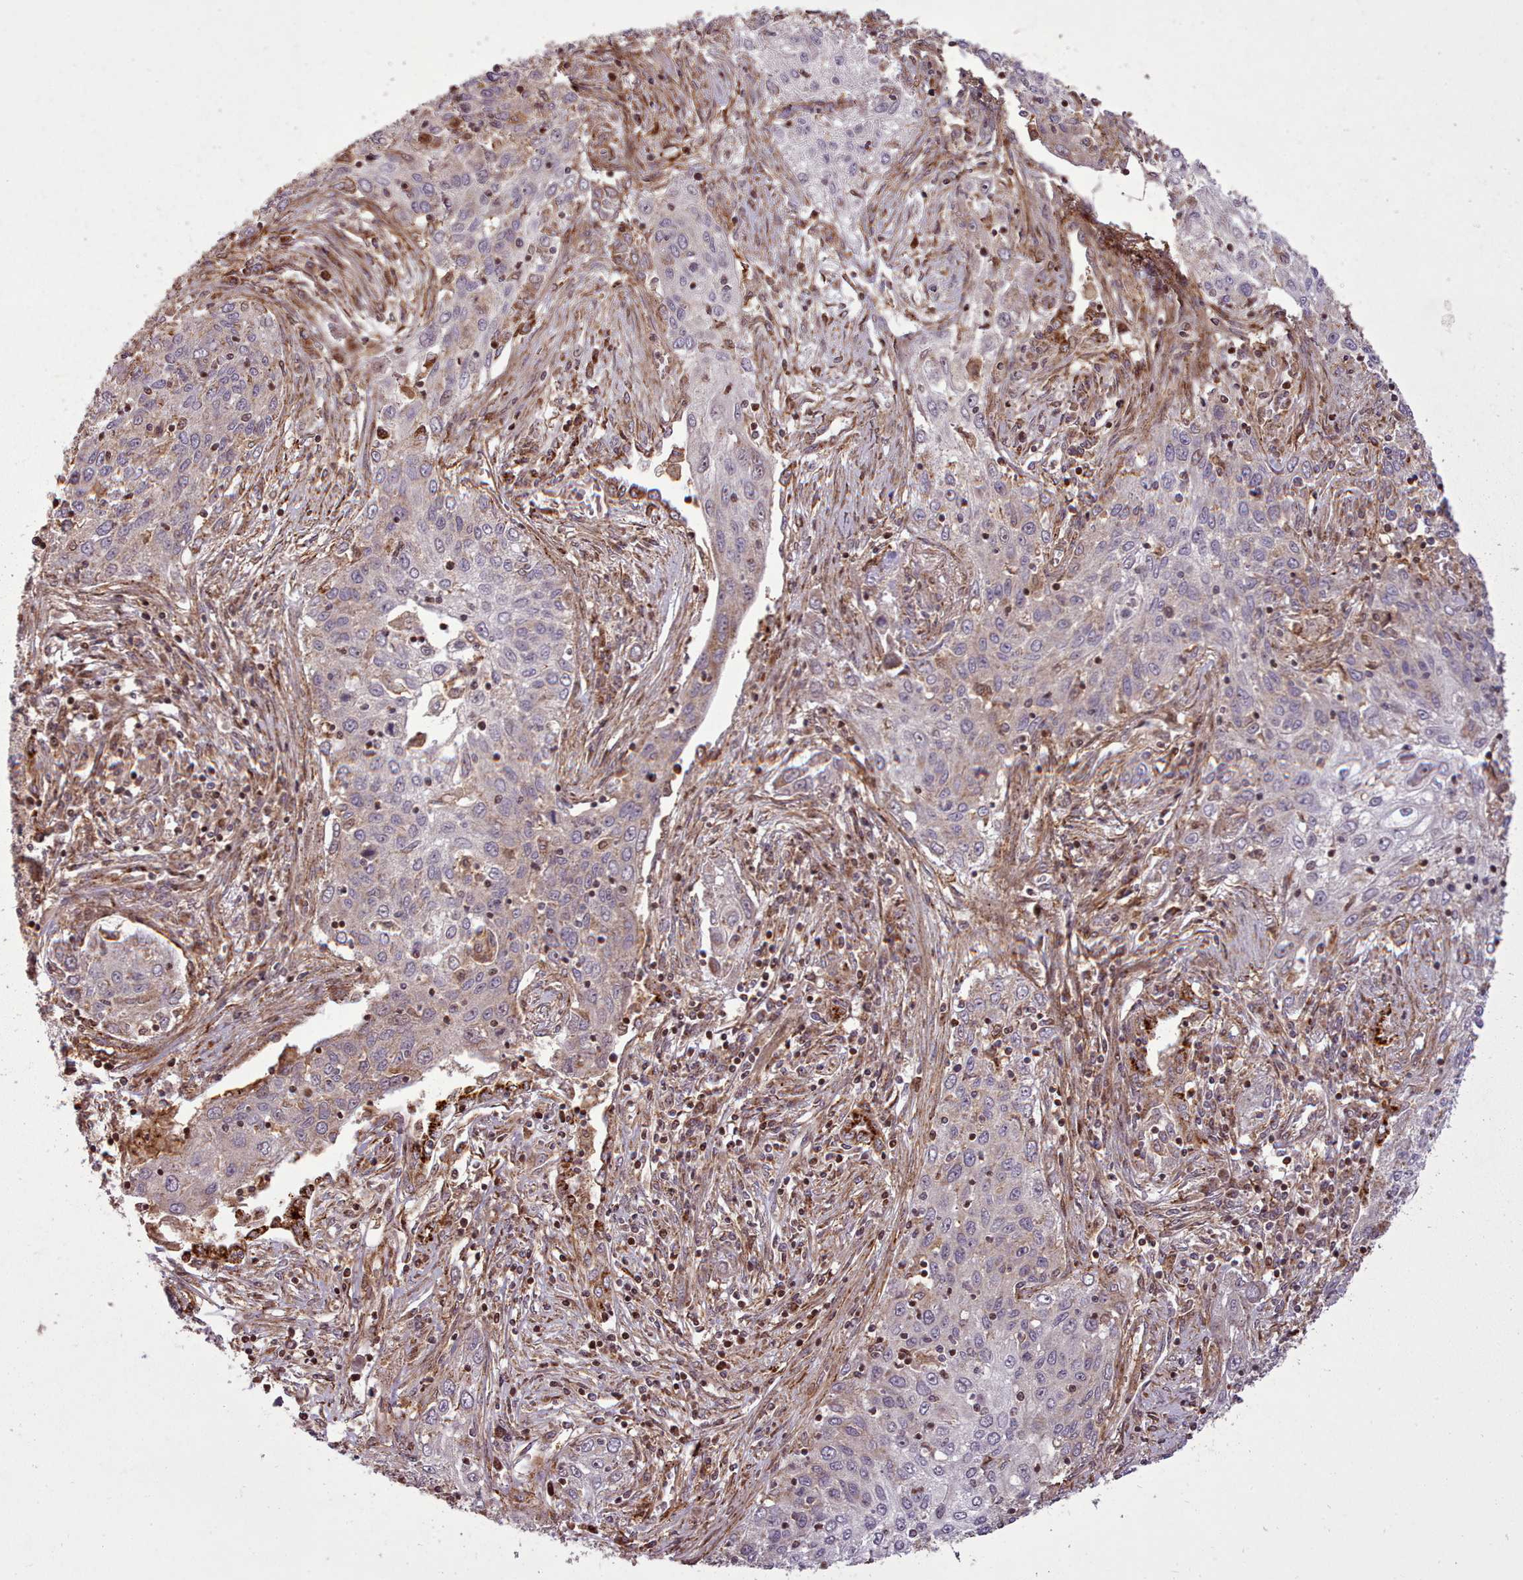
{"staining": {"intensity": "negative", "quantity": "none", "location": "none"}, "tissue": "lung cancer", "cell_type": "Tumor cells", "image_type": "cancer", "snomed": [{"axis": "morphology", "description": "Squamous cell carcinoma, NOS"}, {"axis": "topography", "description": "Lung"}], "caption": "Immunohistochemistry histopathology image of lung cancer stained for a protein (brown), which shows no positivity in tumor cells.", "gene": "NLRP7", "patient": {"sex": "female", "age": 69}}